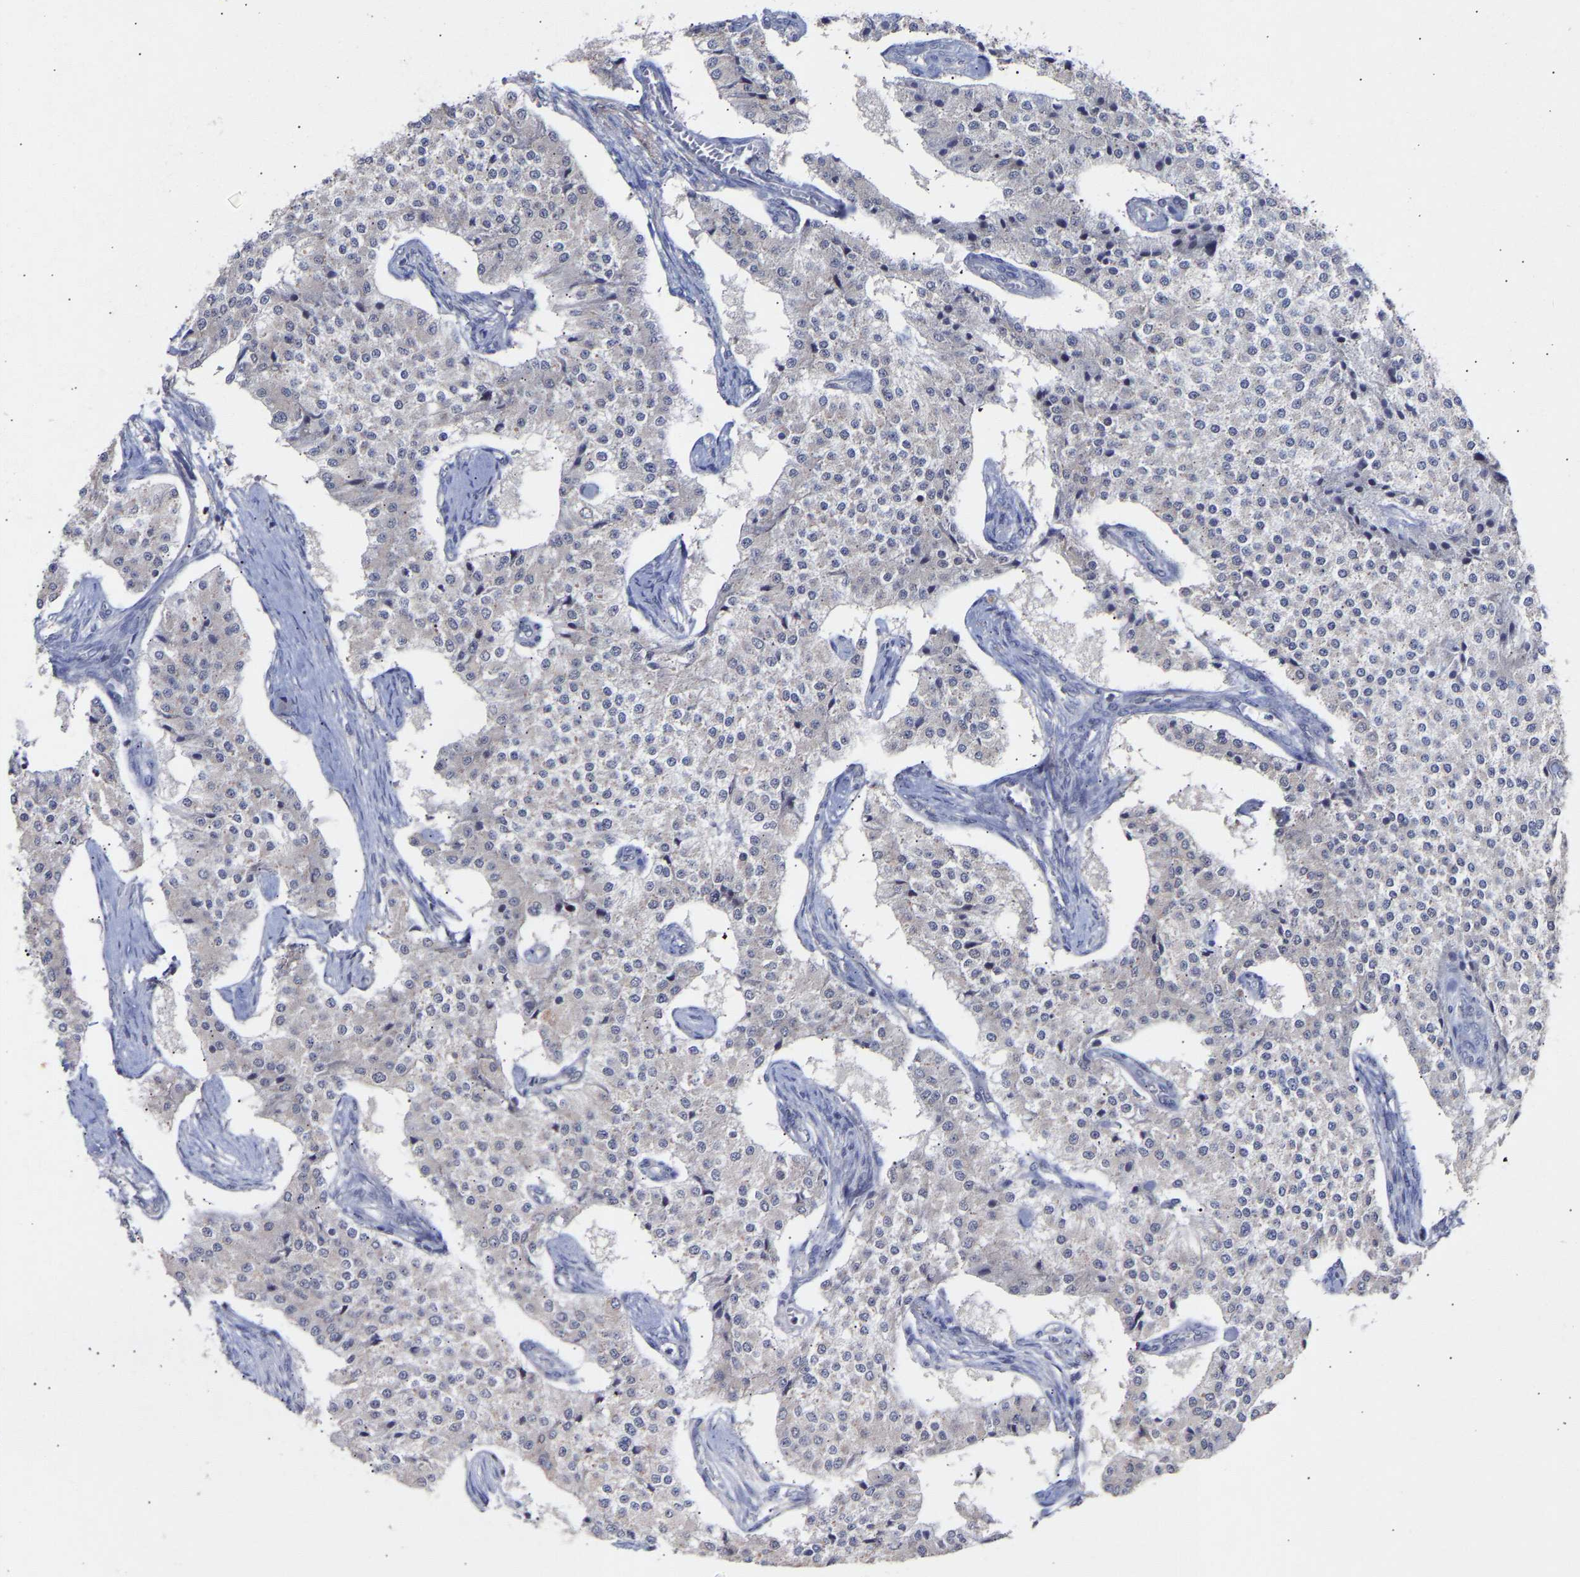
{"staining": {"intensity": "negative", "quantity": "none", "location": "none"}, "tissue": "carcinoid", "cell_type": "Tumor cells", "image_type": "cancer", "snomed": [{"axis": "morphology", "description": "Carcinoid, malignant, NOS"}, {"axis": "topography", "description": "Colon"}], "caption": "An immunohistochemistry image of carcinoid is shown. There is no staining in tumor cells of carcinoid.", "gene": "RBM15", "patient": {"sex": "female", "age": 52}}